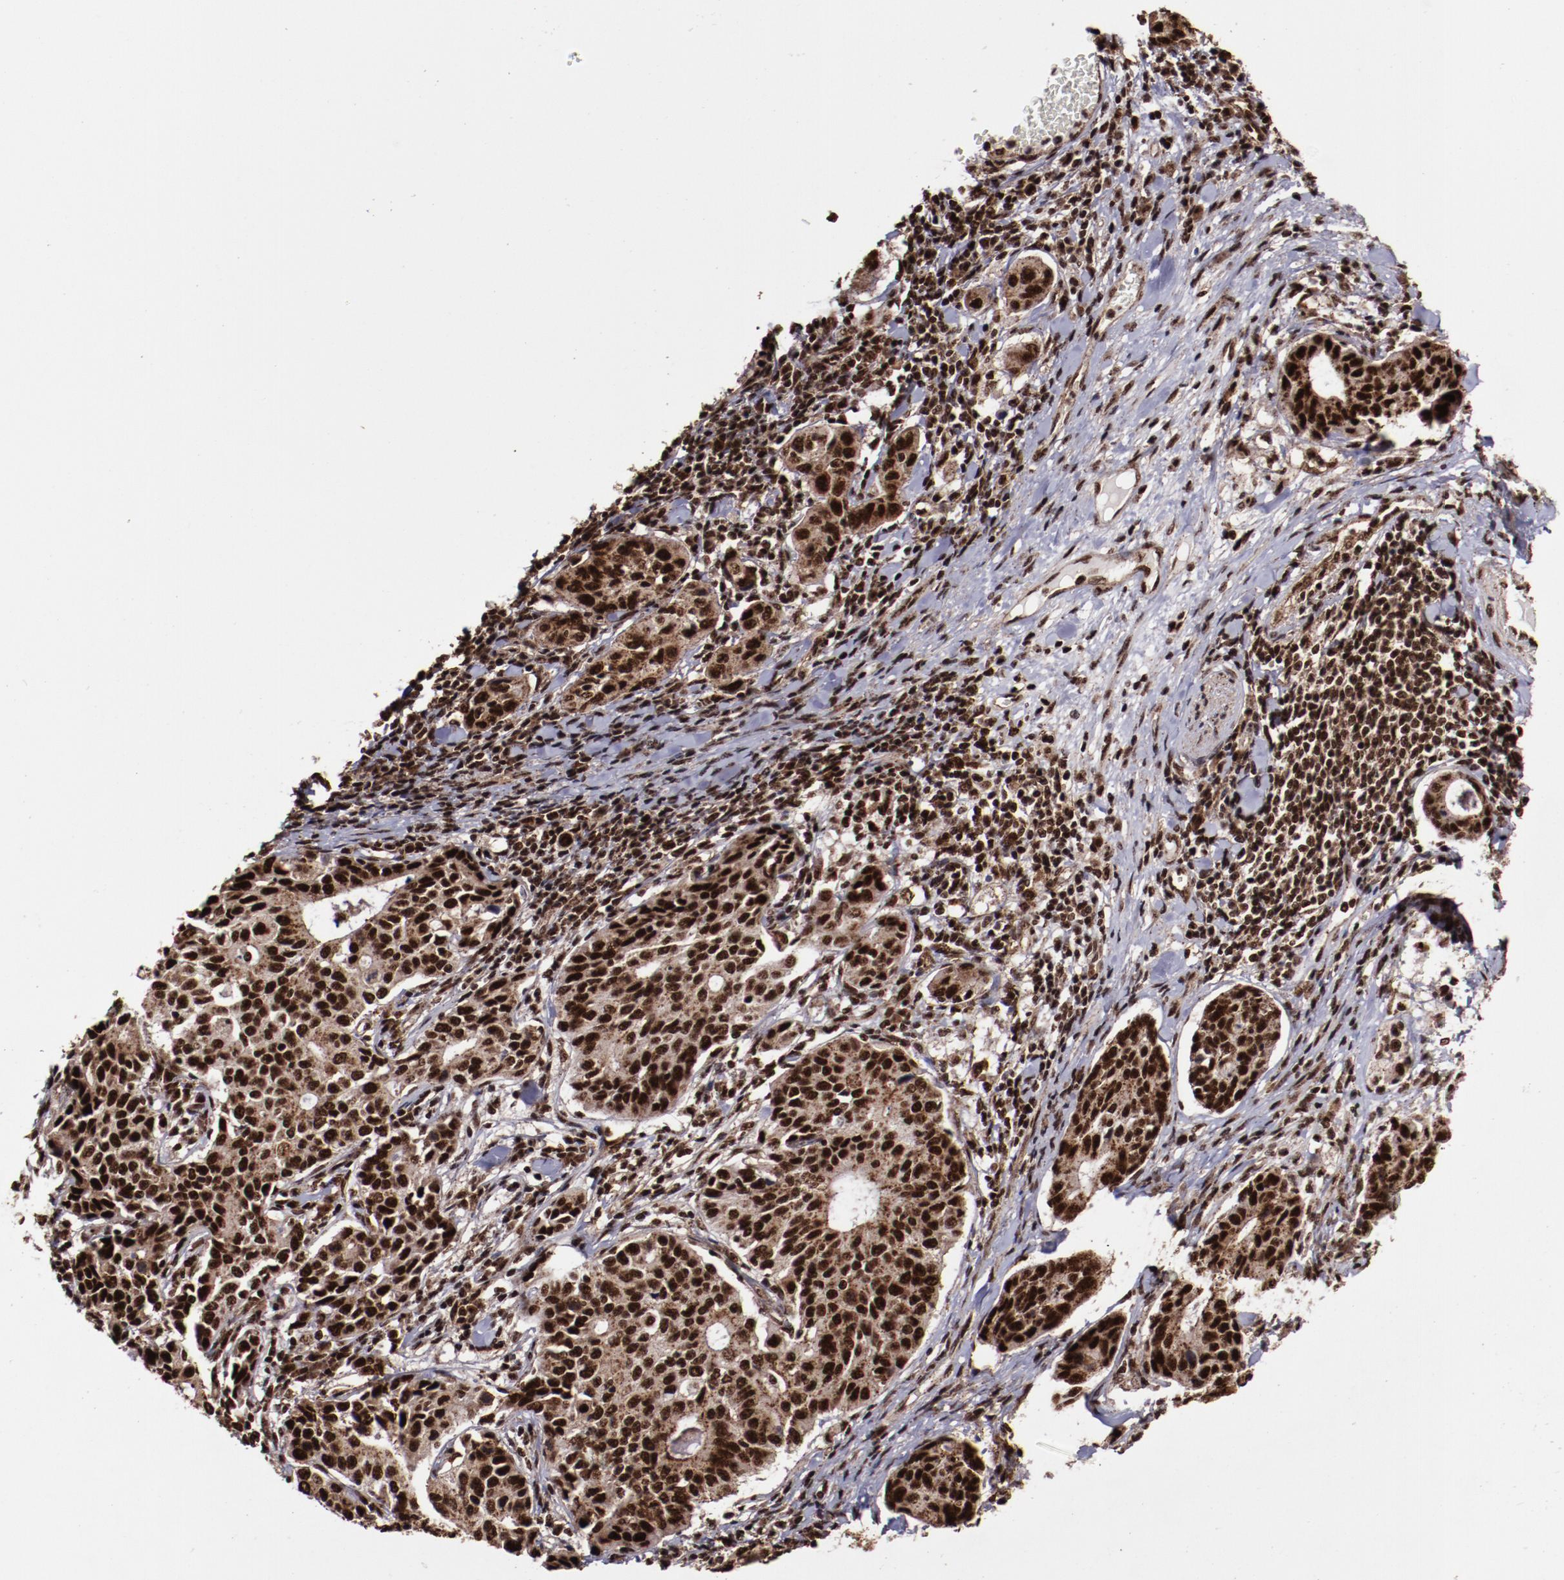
{"staining": {"intensity": "strong", "quantity": ">75%", "location": "cytoplasmic/membranous,nuclear"}, "tissue": "stomach cancer", "cell_type": "Tumor cells", "image_type": "cancer", "snomed": [{"axis": "morphology", "description": "Adenocarcinoma, NOS"}, {"axis": "topography", "description": "Esophagus"}, {"axis": "topography", "description": "Stomach"}], "caption": "Stomach cancer (adenocarcinoma) tissue reveals strong cytoplasmic/membranous and nuclear expression in approximately >75% of tumor cells", "gene": "SNW1", "patient": {"sex": "male", "age": 74}}